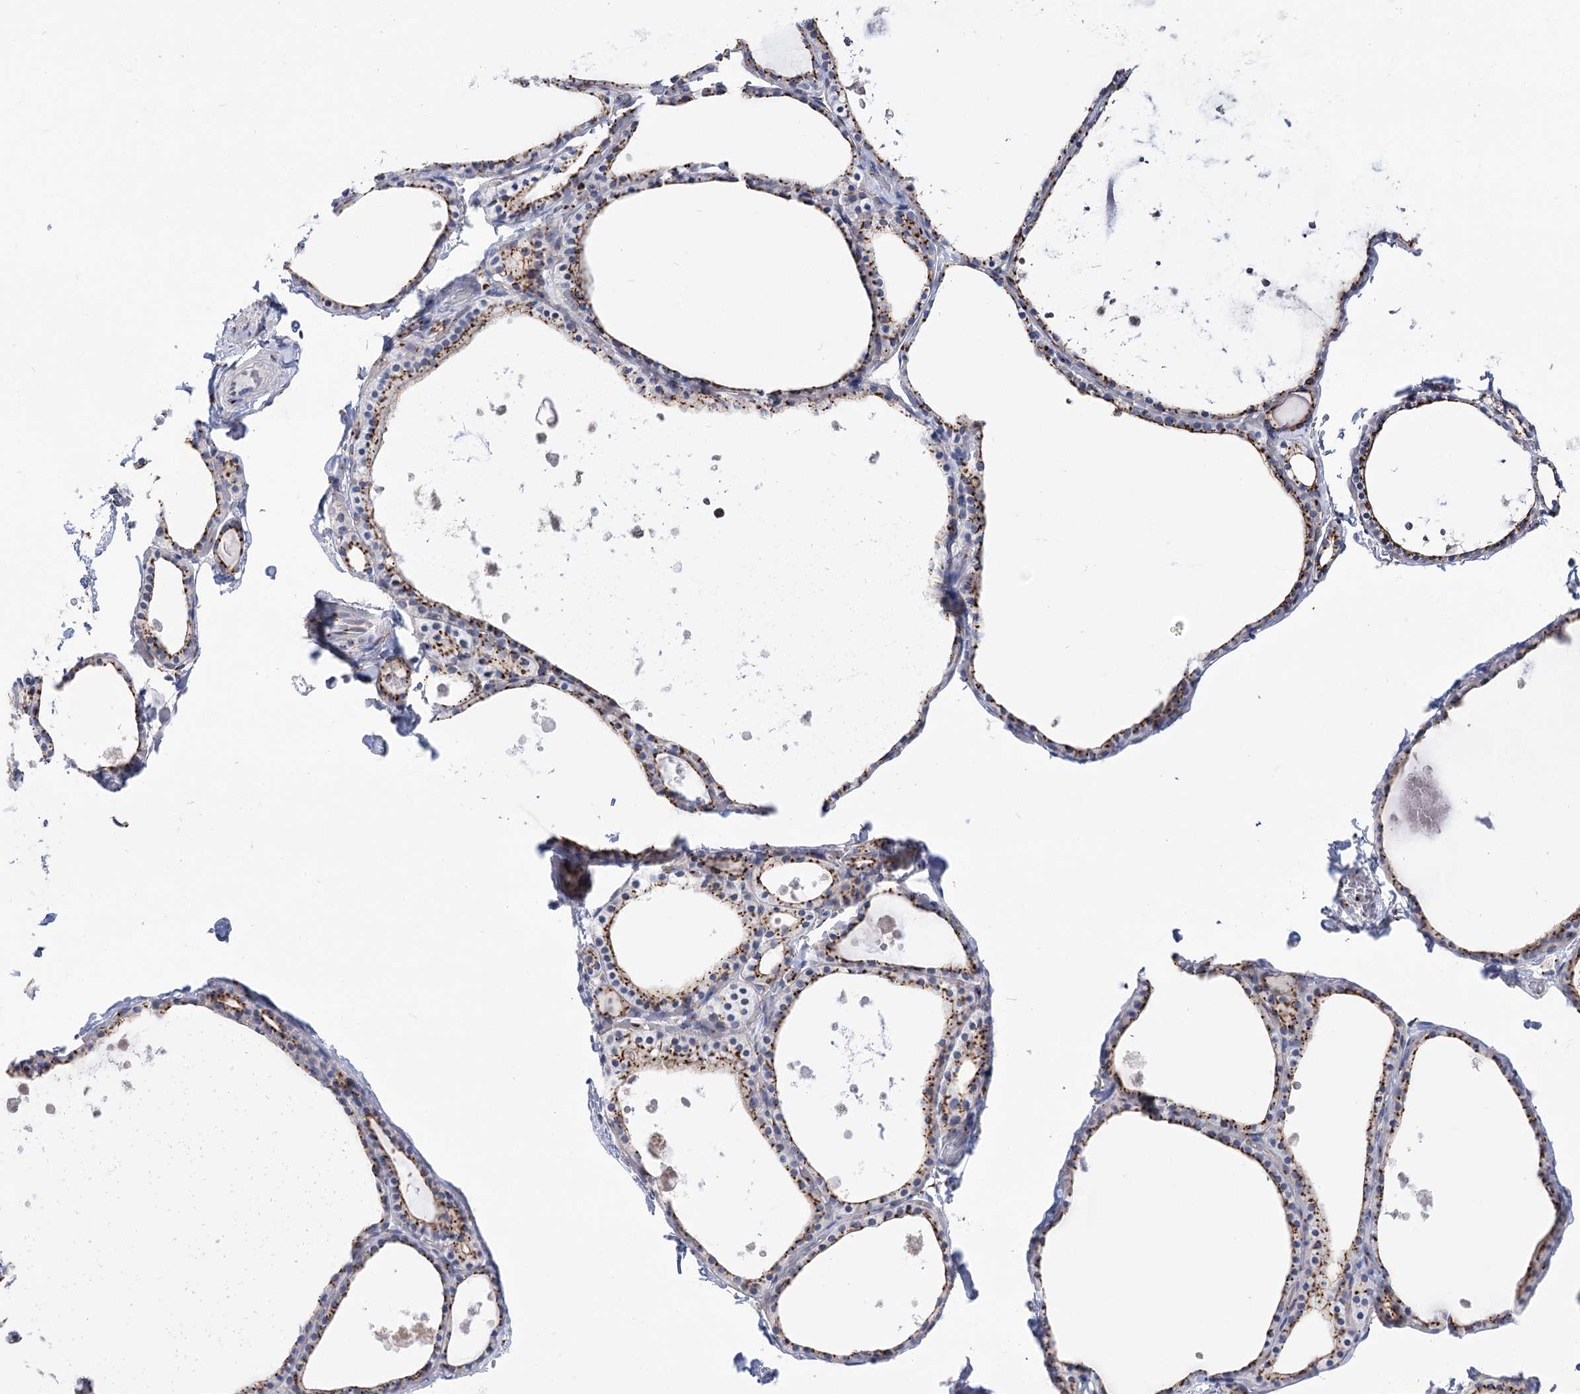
{"staining": {"intensity": "moderate", "quantity": ">75%", "location": "cytoplasmic/membranous"}, "tissue": "thyroid gland", "cell_type": "Glandular cells", "image_type": "normal", "snomed": [{"axis": "morphology", "description": "Normal tissue, NOS"}, {"axis": "topography", "description": "Thyroid gland"}], "caption": "Protein staining of unremarkable thyroid gland displays moderate cytoplasmic/membranous positivity in approximately >75% of glandular cells.", "gene": "TMEM165", "patient": {"sex": "male", "age": 56}}